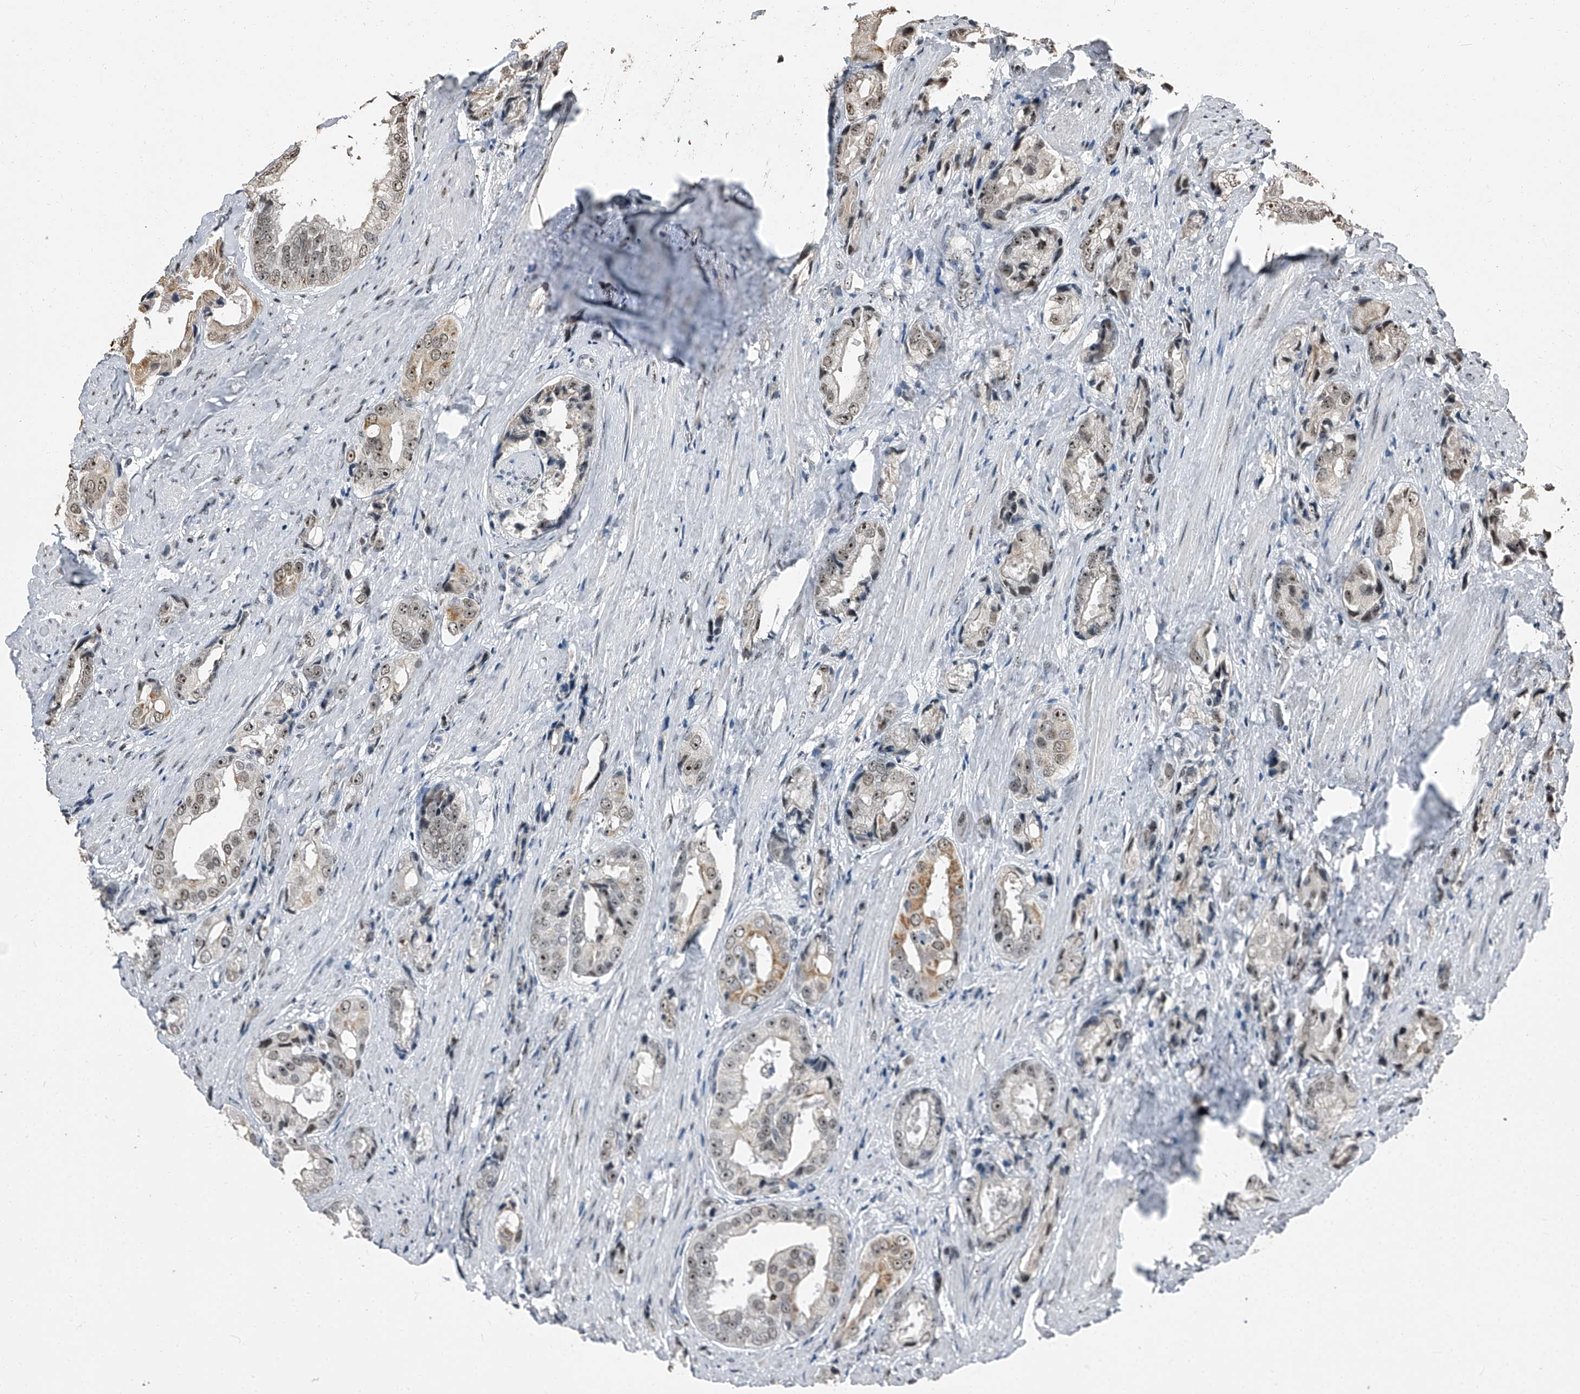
{"staining": {"intensity": "weak", "quantity": ">75%", "location": "cytoplasmic/membranous,nuclear"}, "tissue": "prostate cancer", "cell_type": "Tumor cells", "image_type": "cancer", "snomed": [{"axis": "morphology", "description": "Adenocarcinoma, High grade"}, {"axis": "topography", "description": "Prostate"}], "caption": "A high-resolution photomicrograph shows immunohistochemistry (IHC) staining of adenocarcinoma (high-grade) (prostate), which reveals weak cytoplasmic/membranous and nuclear staining in approximately >75% of tumor cells.", "gene": "TCOF1", "patient": {"sex": "male", "age": 61}}